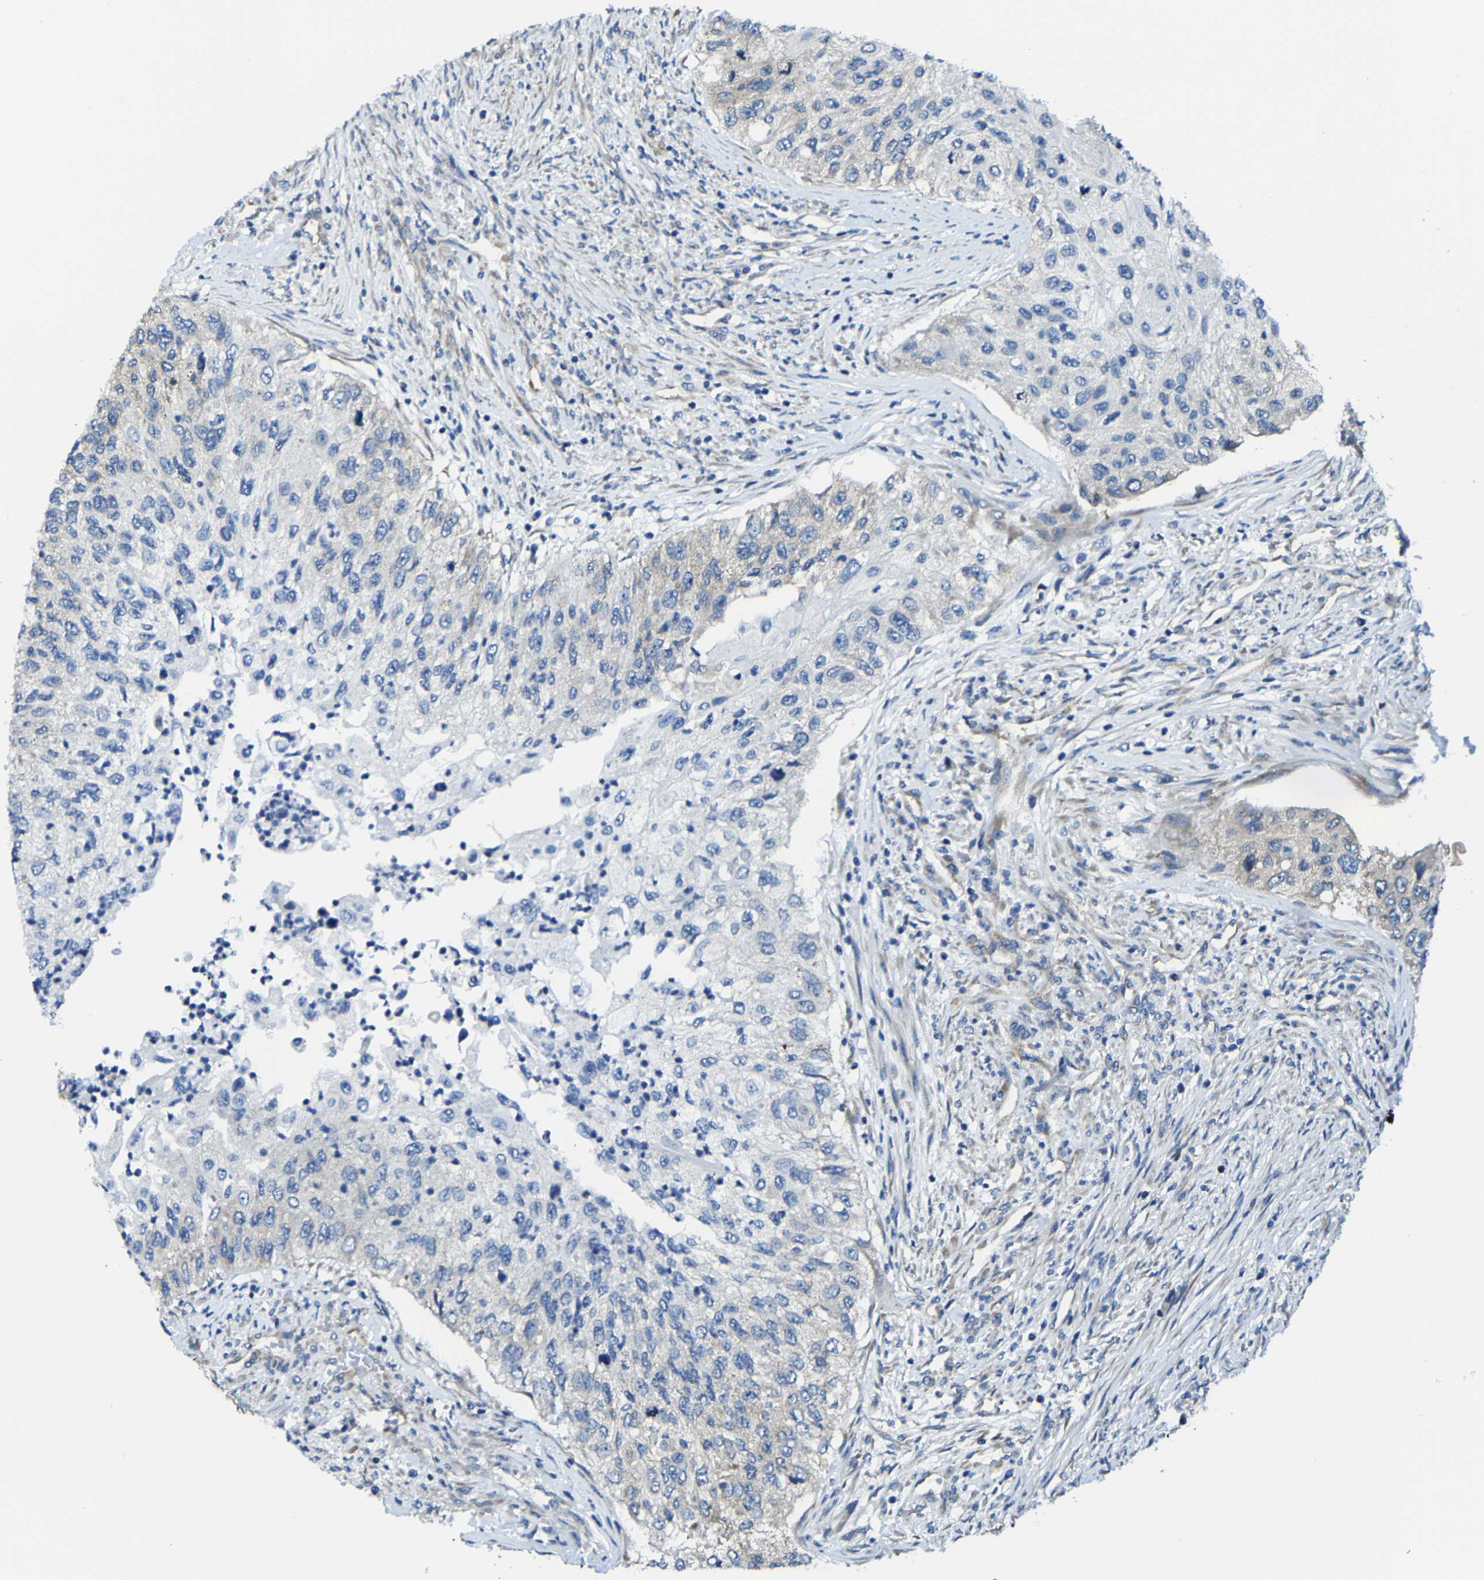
{"staining": {"intensity": "negative", "quantity": "none", "location": "none"}, "tissue": "urothelial cancer", "cell_type": "Tumor cells", "image_type": "cancer", "snomed": [{"axis": "morphology", "description": "Urothelial carcinoma, High grade"}, {"axis": "topography", "description": "Urinary bladder"}], "caption": "Tumor cells show no significant staining in high-grade urothelial carcinoma. (Brightfield microscopy of DAB (3,3'-diaminobenzidine) immunohistochemistry at high magnification).", "gene": "G3BP2", "patient": {"sex": "female", "age": 60}}